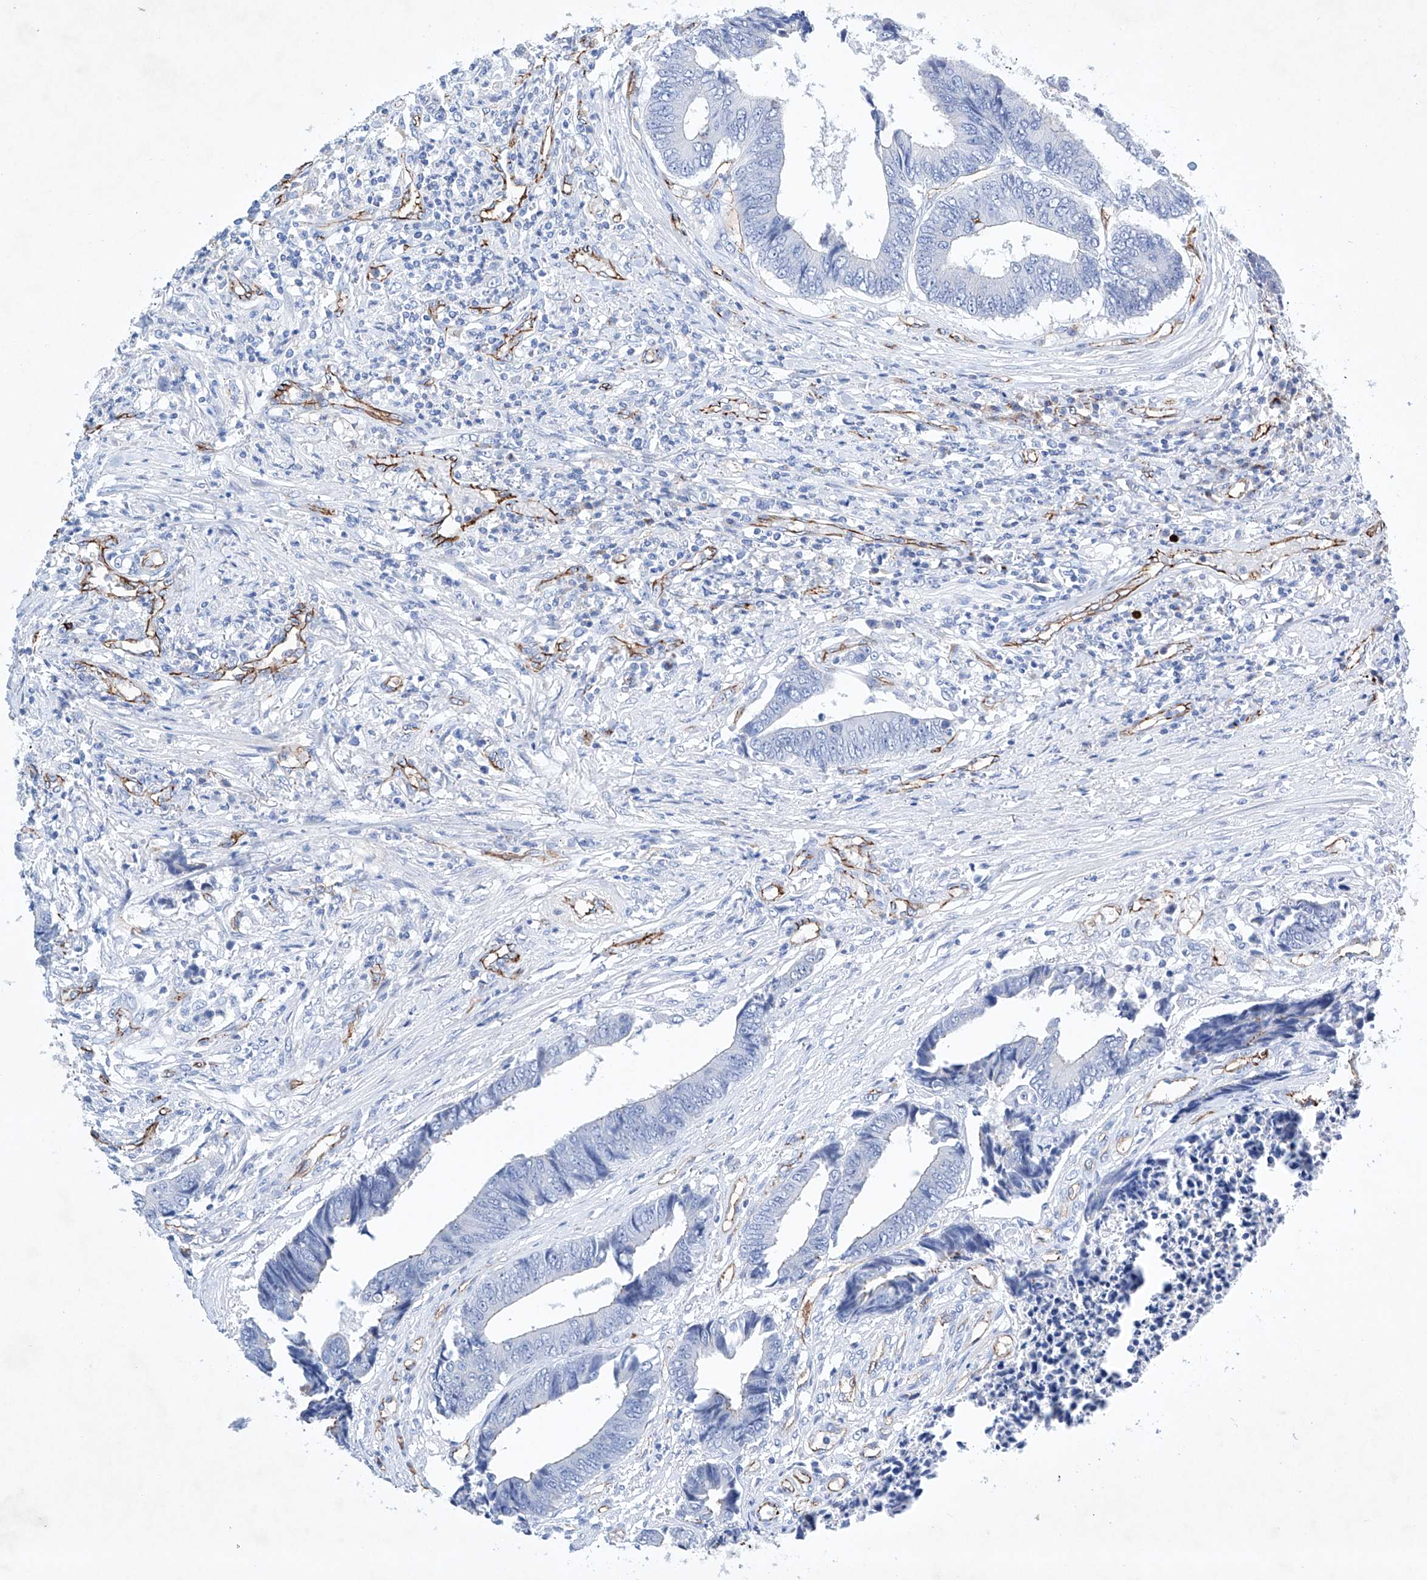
{"staining": {"intensity": "negative", "quantity": "none", "location": "none"}, "tissue": "colorectal cancer", "cell_type": "Tumor cells", "image_type": "cancer", "snomed": [{"axis": "morphology", "description": "Adenocarcinoma, NOS"}, {"axis": "topography", "description": "Rectum"}], "caption": "A histopathology image of human colorectal adenocarcinoma is negative for staining in tumor cells.", "gene": "ETV7", "patient": {"sex": "male", "age": 84}}